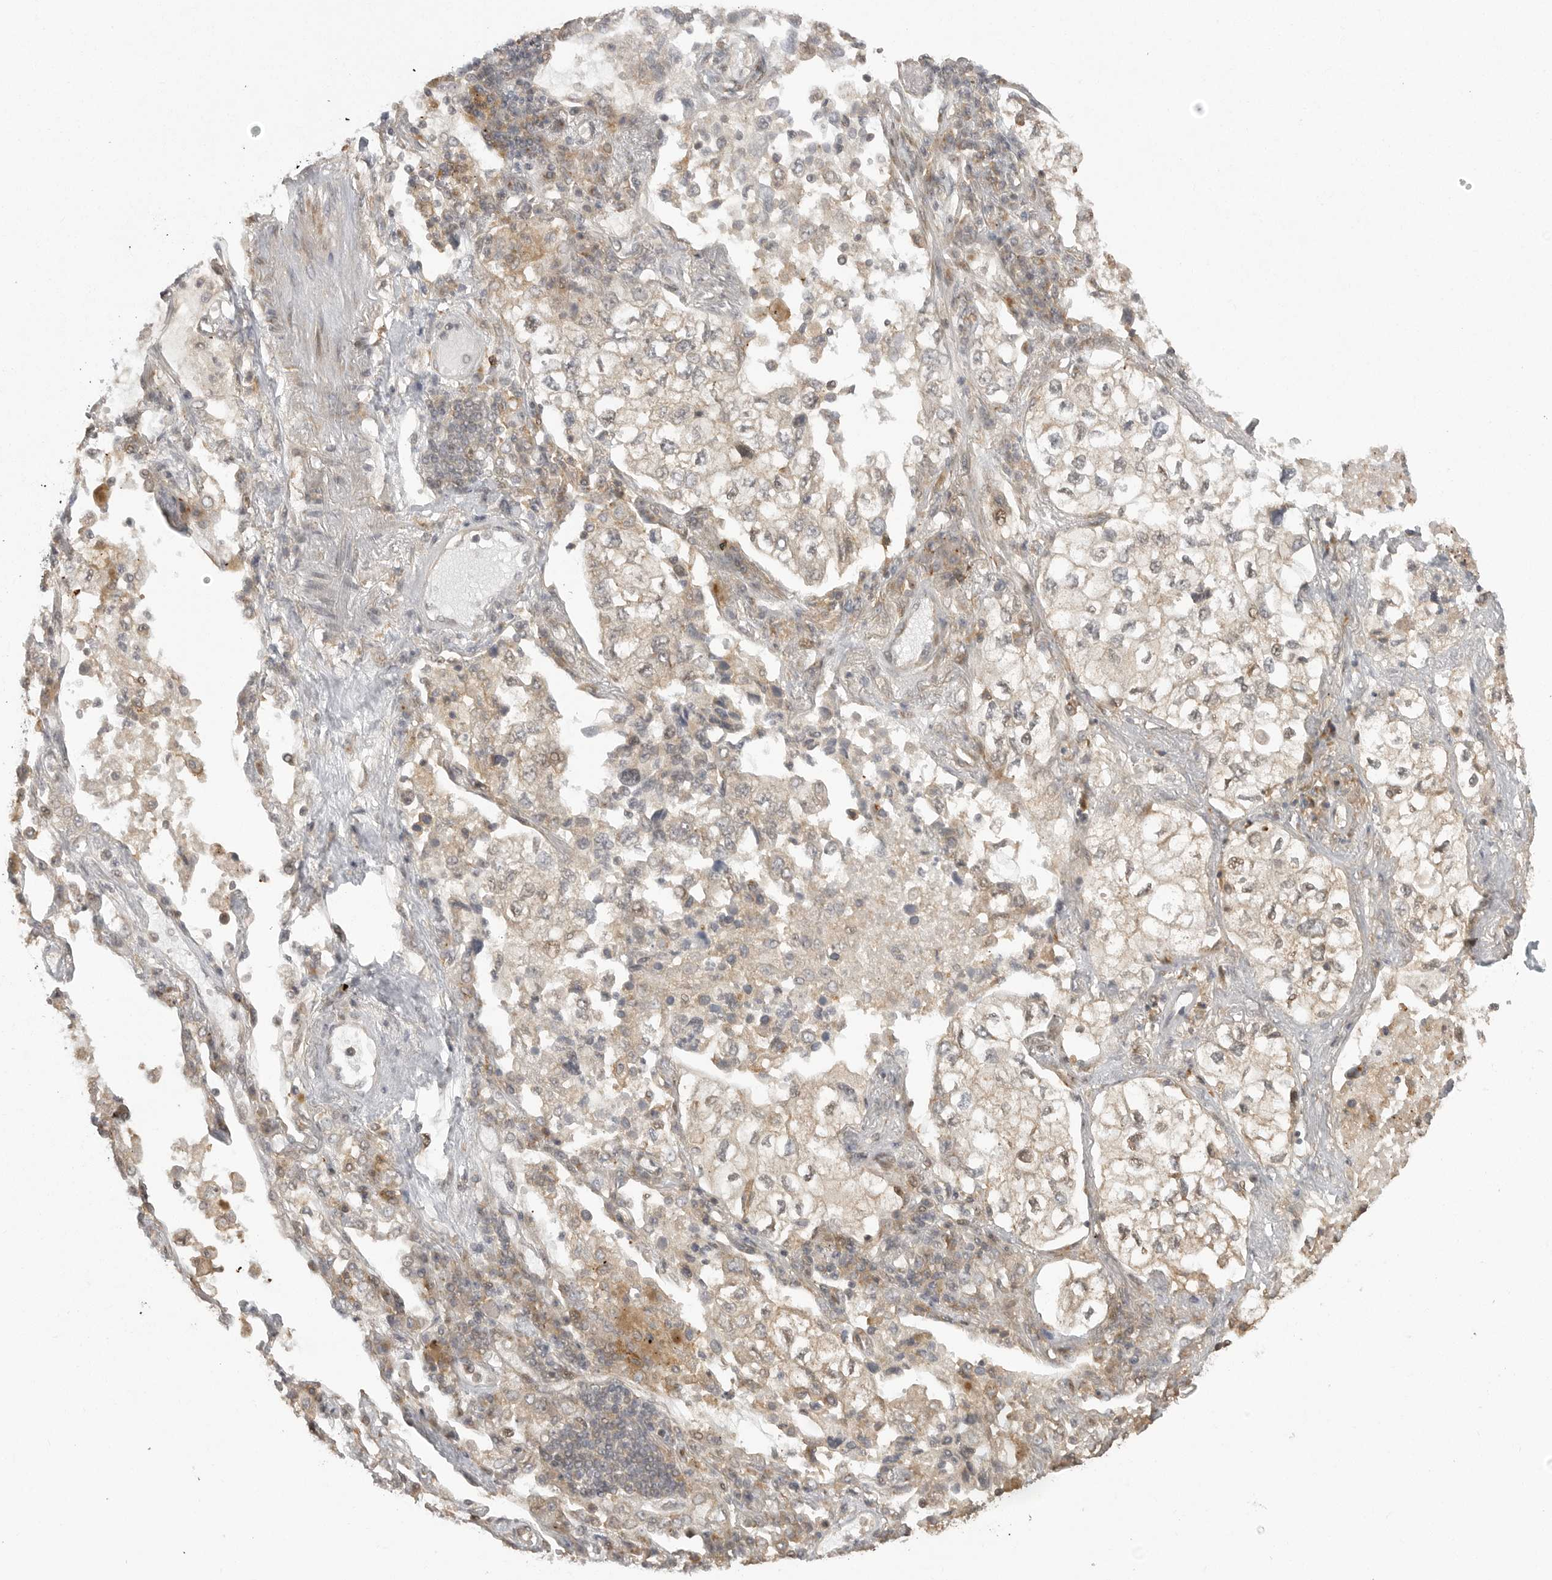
{"staining": {"intensity": "negative", "quantity": "none", "location": "none"}, "tissue": "lung cancer", "cell_type": "Tumor cells", "image_type": "cancer", "snomed": [{"axis": "morphology", "description": "Adenocarcinoma, NOS"}, {"axis": "topography", "description": "Lung"}], "caption": "Histopathology image shows no significant protein staining in tumor cells of adenocarcinoma (lung).", "gene": "FAT3", "patient": {"sex": "male", "age": 63}}